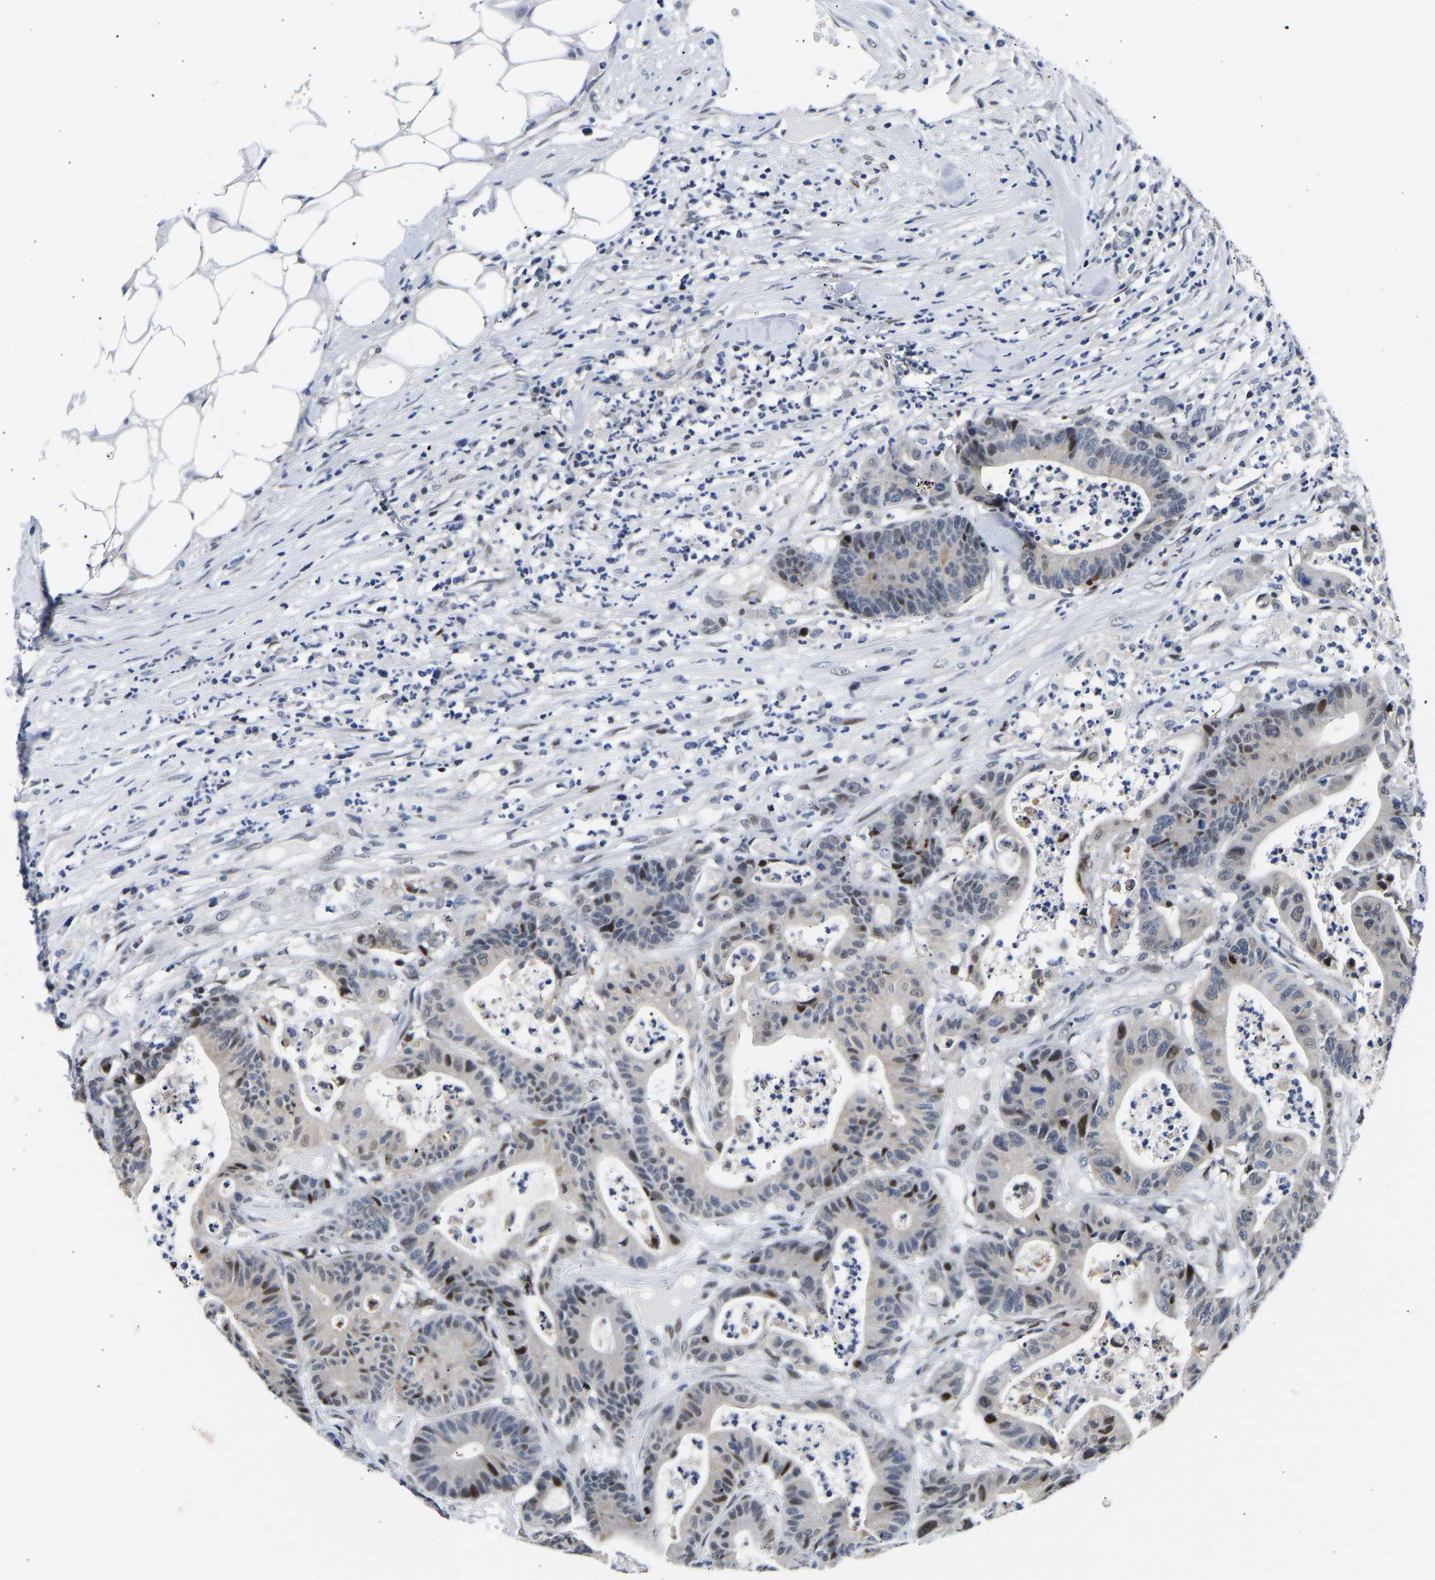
{"staining": {"intensity": "strong", "quantity": "<25%", "location": "nuclear"}, "tissue": "colorectal cancer", "cell_type": "Tumor cells", "image_type": "cancer", "snomed": [{"axis": "morphology", "description": "Adenocarcinoma, NOS"}, {"axis": "topography", "description": "Colon"}], "caption": "The micrograph exhibits immunohistochemical staining of colorectal cancer (adenocarcinoma). There is strong nuclear expression is seen in approximately <25% of tumor cells.", "gene": "PTRHD1", "patient": {"sex": "female", "age": 84}}